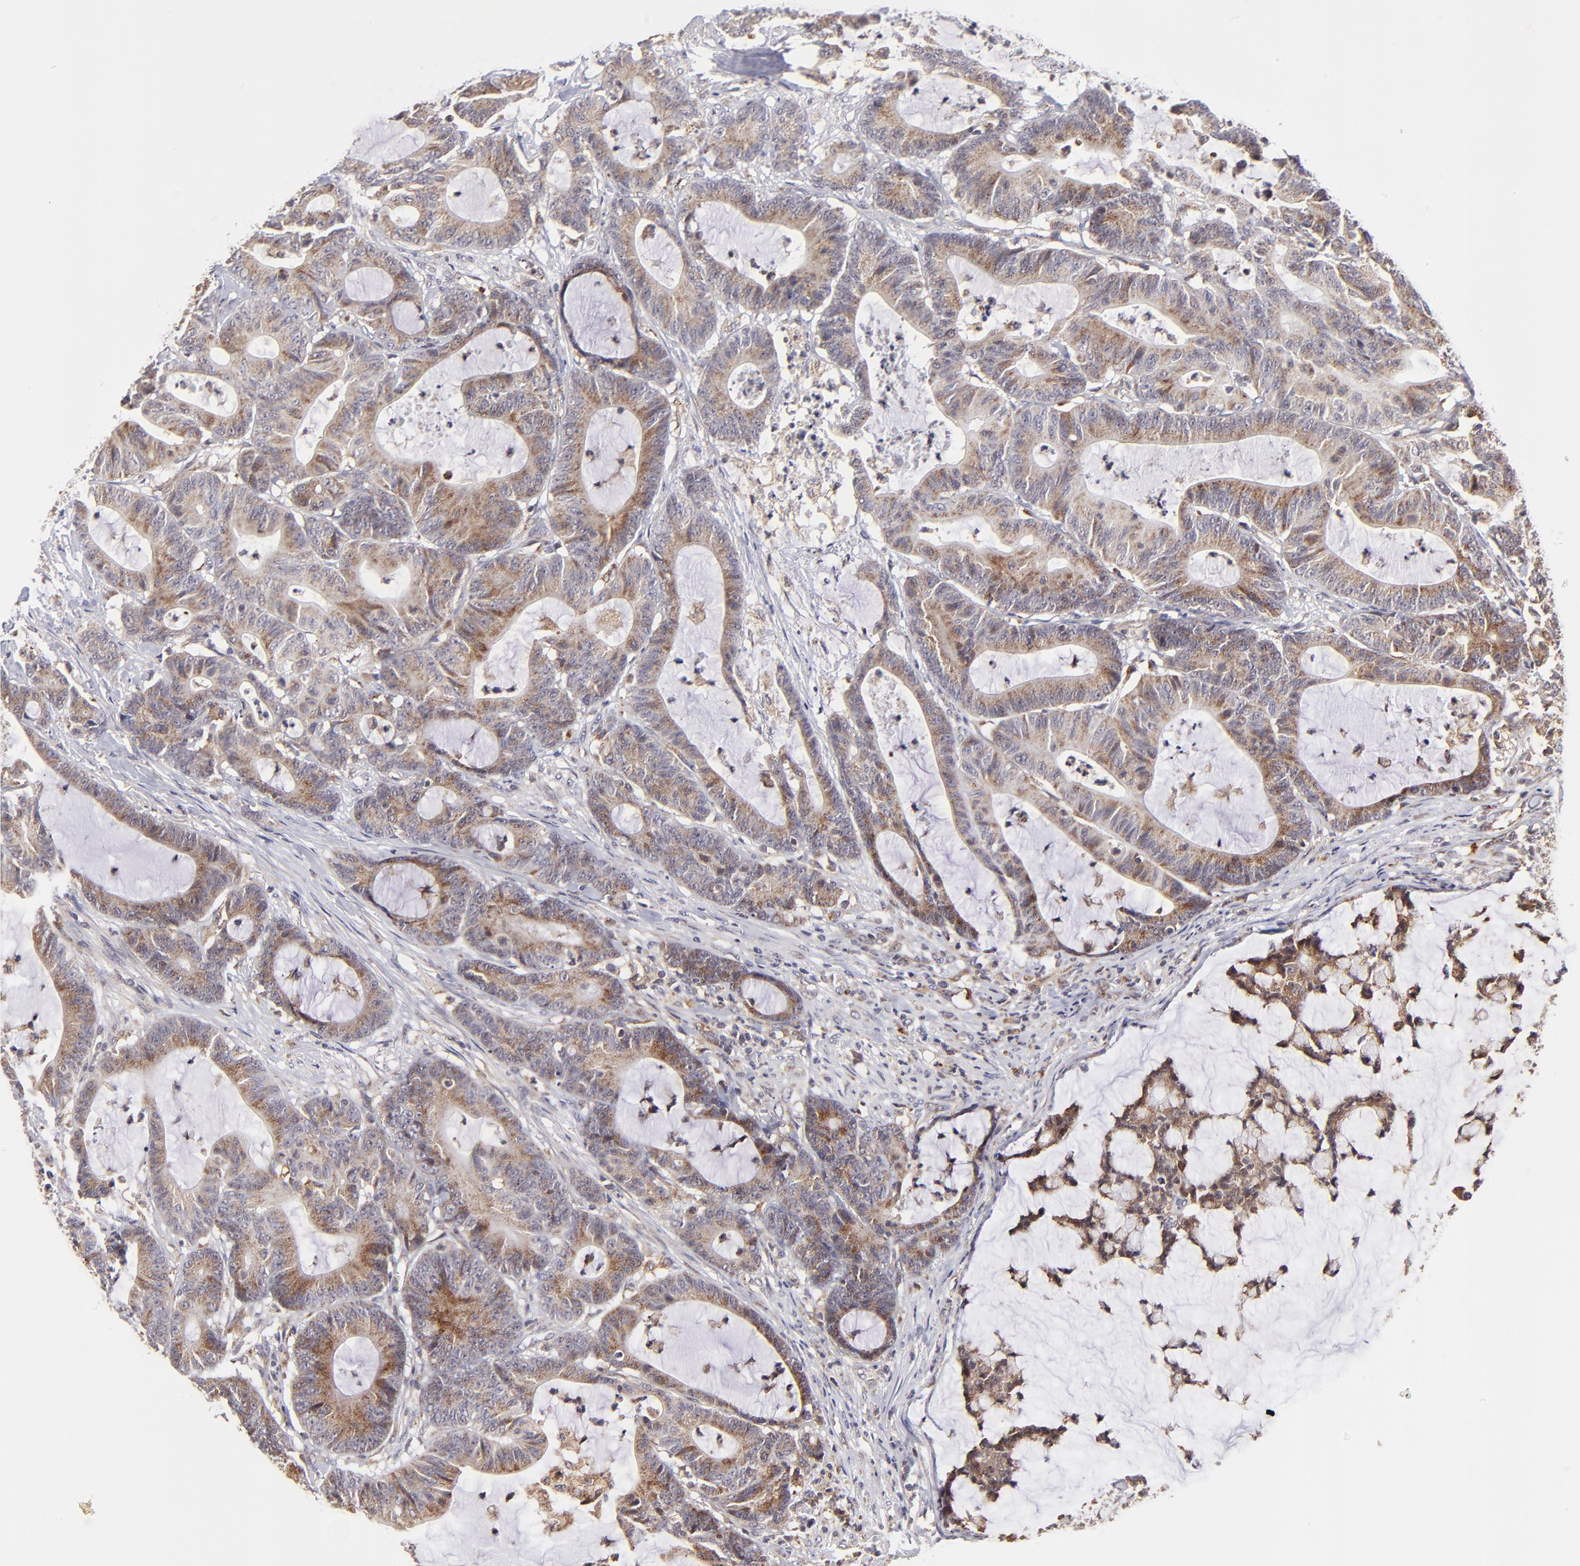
{"staining": {"intensity": "moderate", "quantity": "25%-75%", "location": "cytoplasmic/membranous"}, "tissue": "colorectal cancer", "cell_type": "Tumor cells", "image_type": "cancer", "snomed": [{"axis": "morphology", "description": "Adenocarcinoma, NOS"}, {"axis": "topography", "description": "Colon"}], "caption": "IHC (DAB (3,3'-diaminobenzidine)) staining of colorectal cancer (adenocarcinoma) displays moderate cytoplasmic/membranous protein positivity in approximately 25%-75% of tumor cells.", "gene": "MAP2K7", "patient": {"sex": "female", "age": 84}}